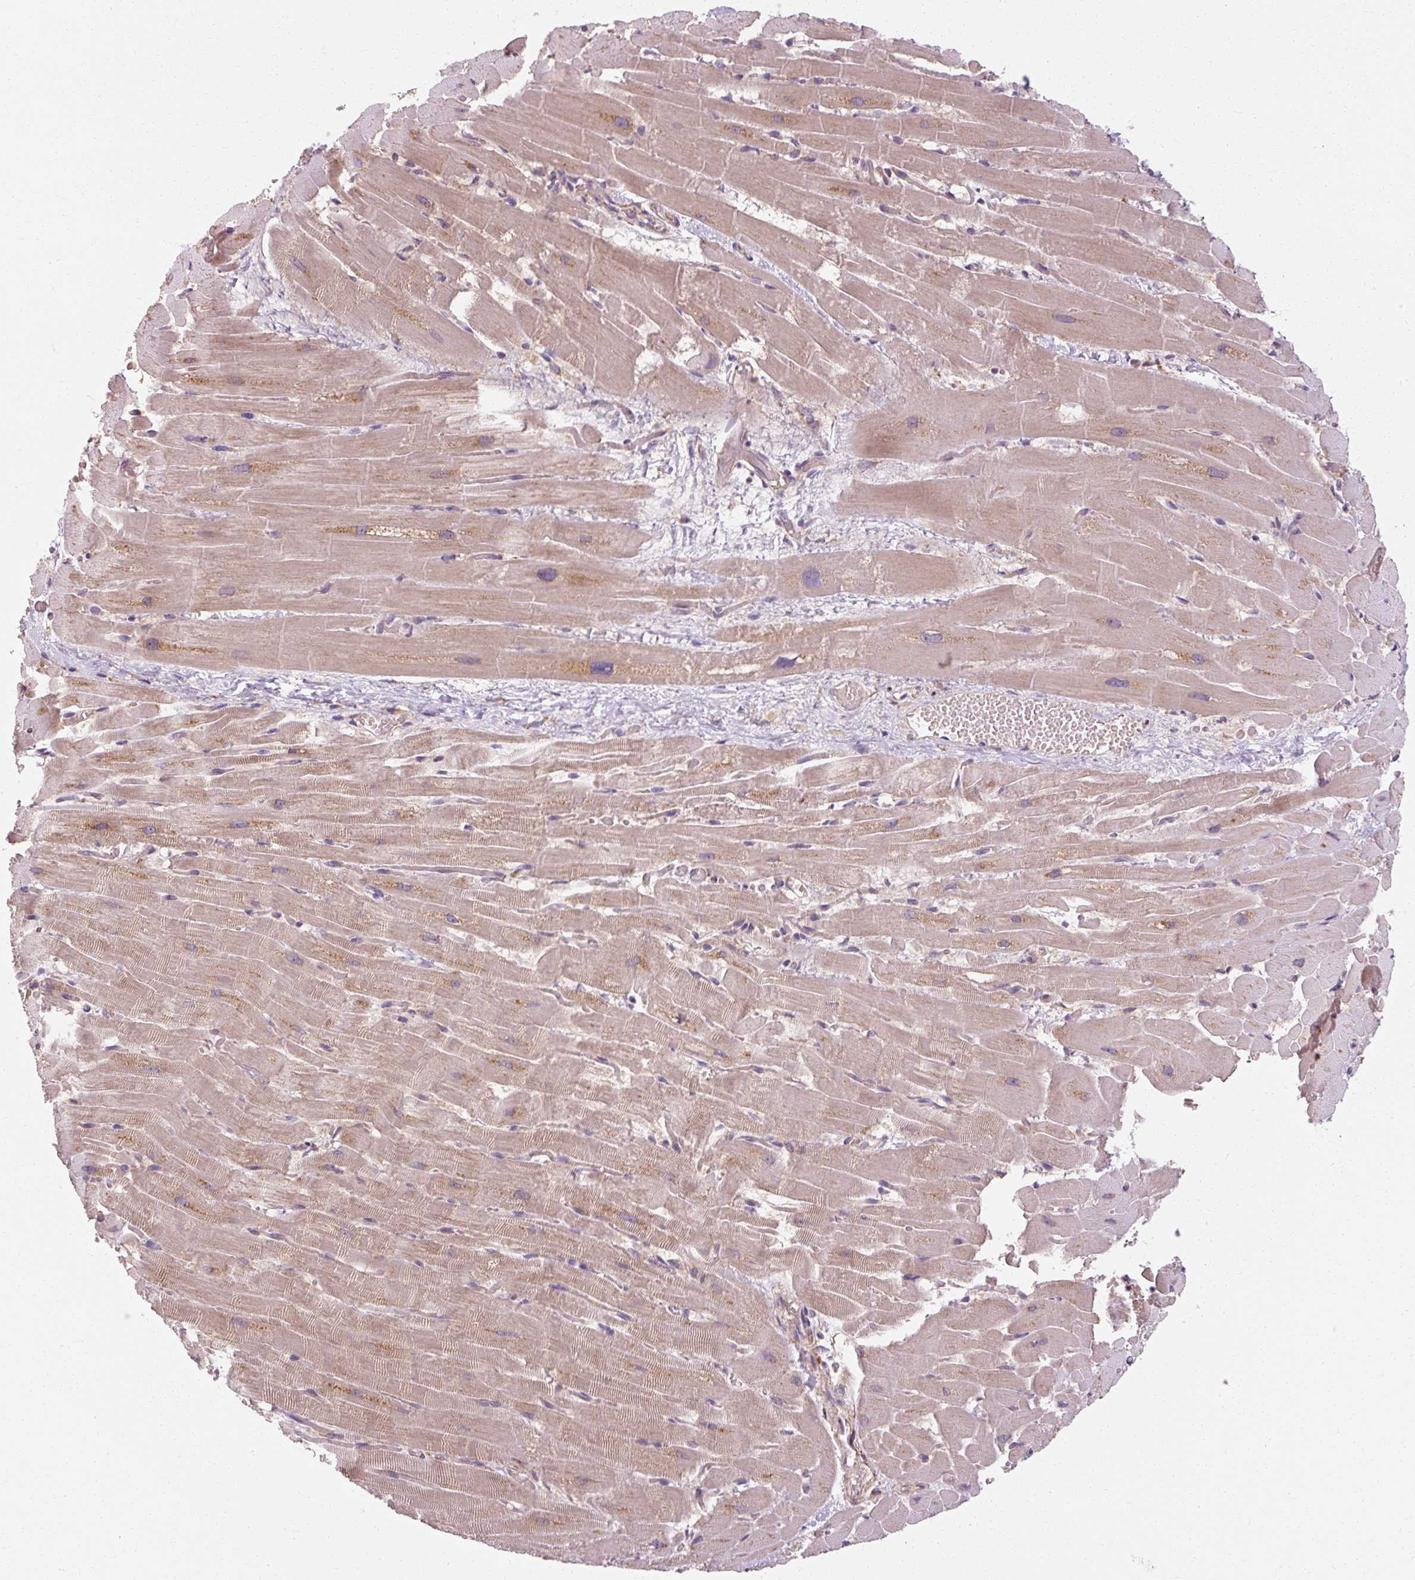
{"staining": {"intensity": "weak", "quantity": ">75%", "location": "cytoplasmic/membranous"}, "tissue": "heart muscle", "cell_type": "Cardiomyocytes", "image_type": "normal", "snomed": [{"axis": "morphology", "description": "Normal tissue, NOS"}, {"axis": "topography", "description": "Heart"}], "caption": "Immunohistochemical staining of unremarkable human heart muscle exhibits >75% levels of weak cytoplasmic/membranous protein positivity in about >75% of cardiomyocytes.", "gene": "TBC1D4", "patient": {"sex": "male", "age": 37}}